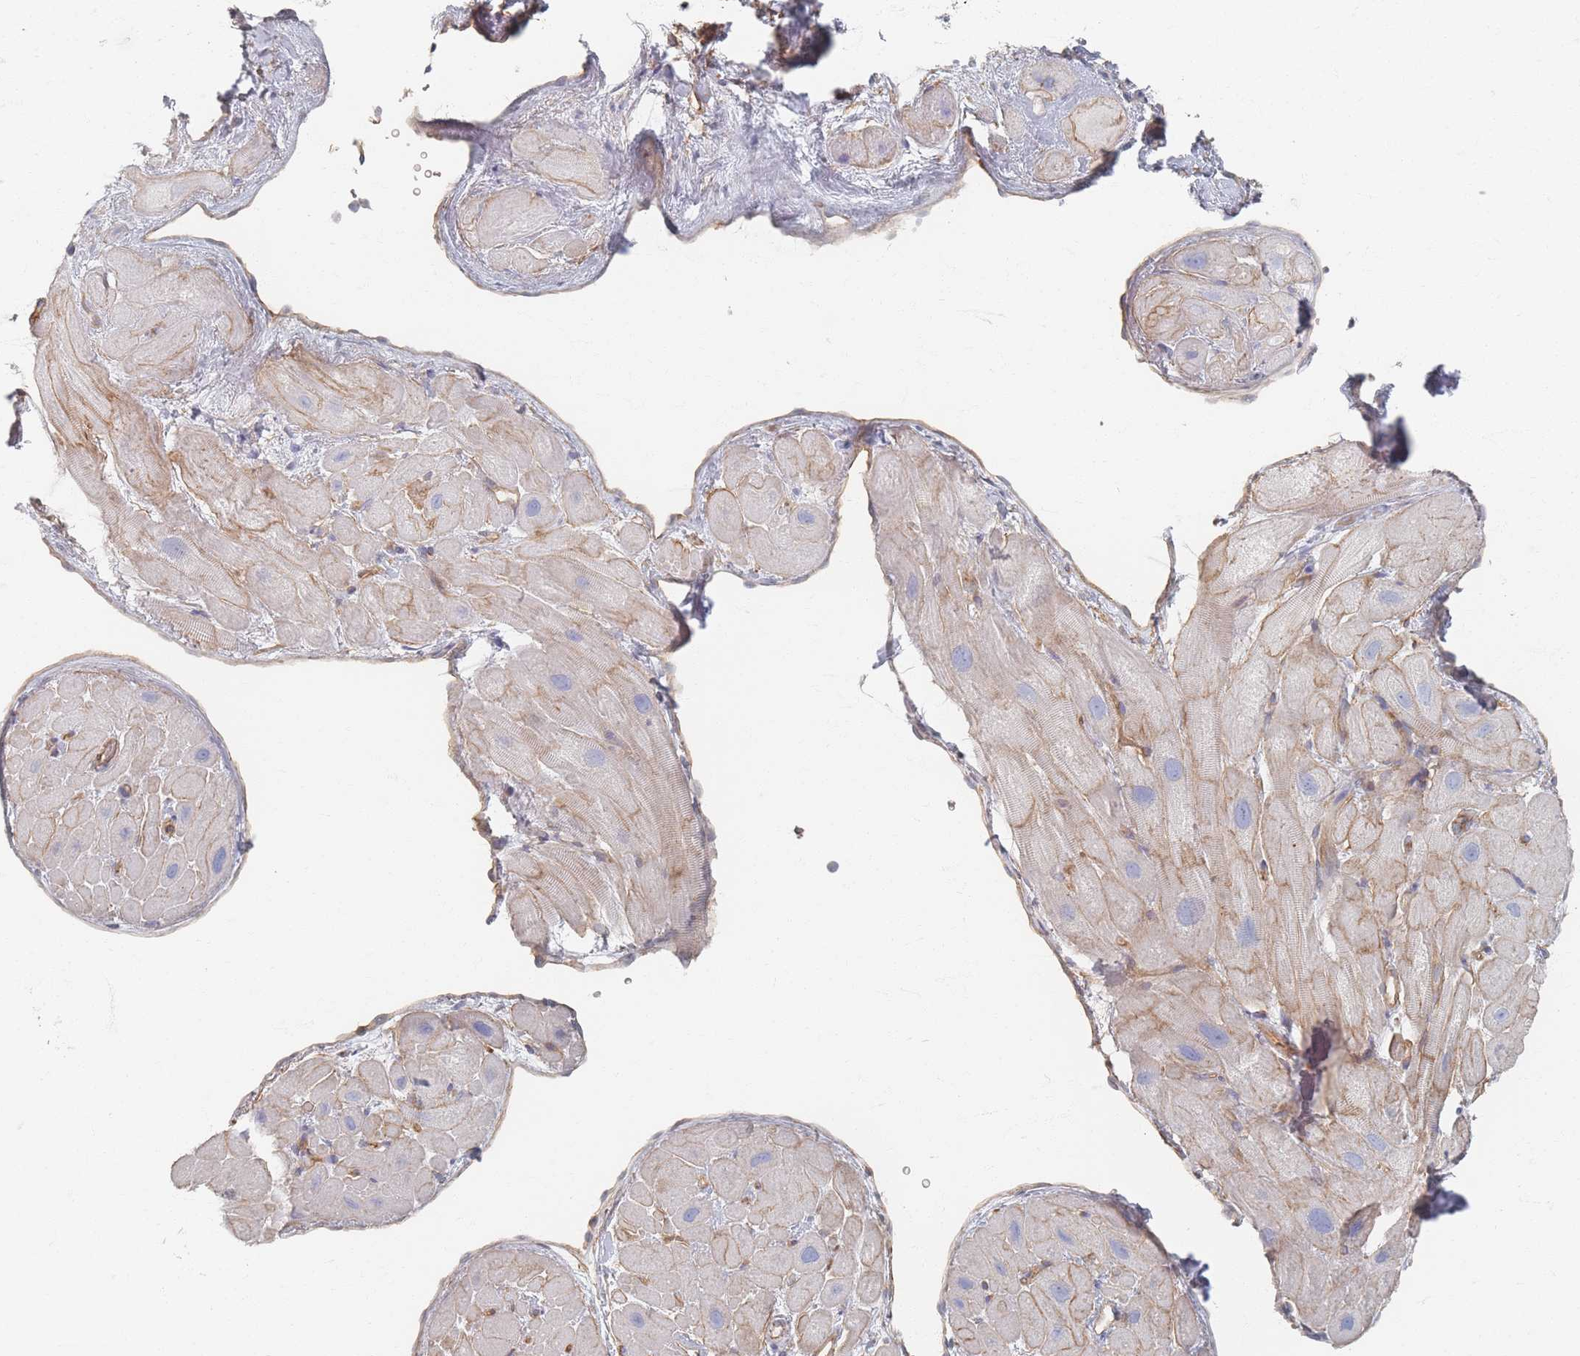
{"staining": {"intensity": "moderate", "quantity": "<25%", "location": "cytoplasmic/membranous"}, "tissue": "heart muscle", "cell_type": "Cardiomyocytes", "image_type": "normal", "snomed": [{"axis": "morphology", "description": "Normal tissue, NOS"}, {"axis": "topography", "description": "Heart"}], "caption": "Immunohistochemical staining of unremarkable human heart muscle reveals <25% levels of moderate cytoplasmic/membranous protein expression in about <25% of cardiomyocytes. (Brightfield microscopy of DAB IHC at high magnification).", "gene": "GNB1", "patient": {"sex": "male", "age": 49}}